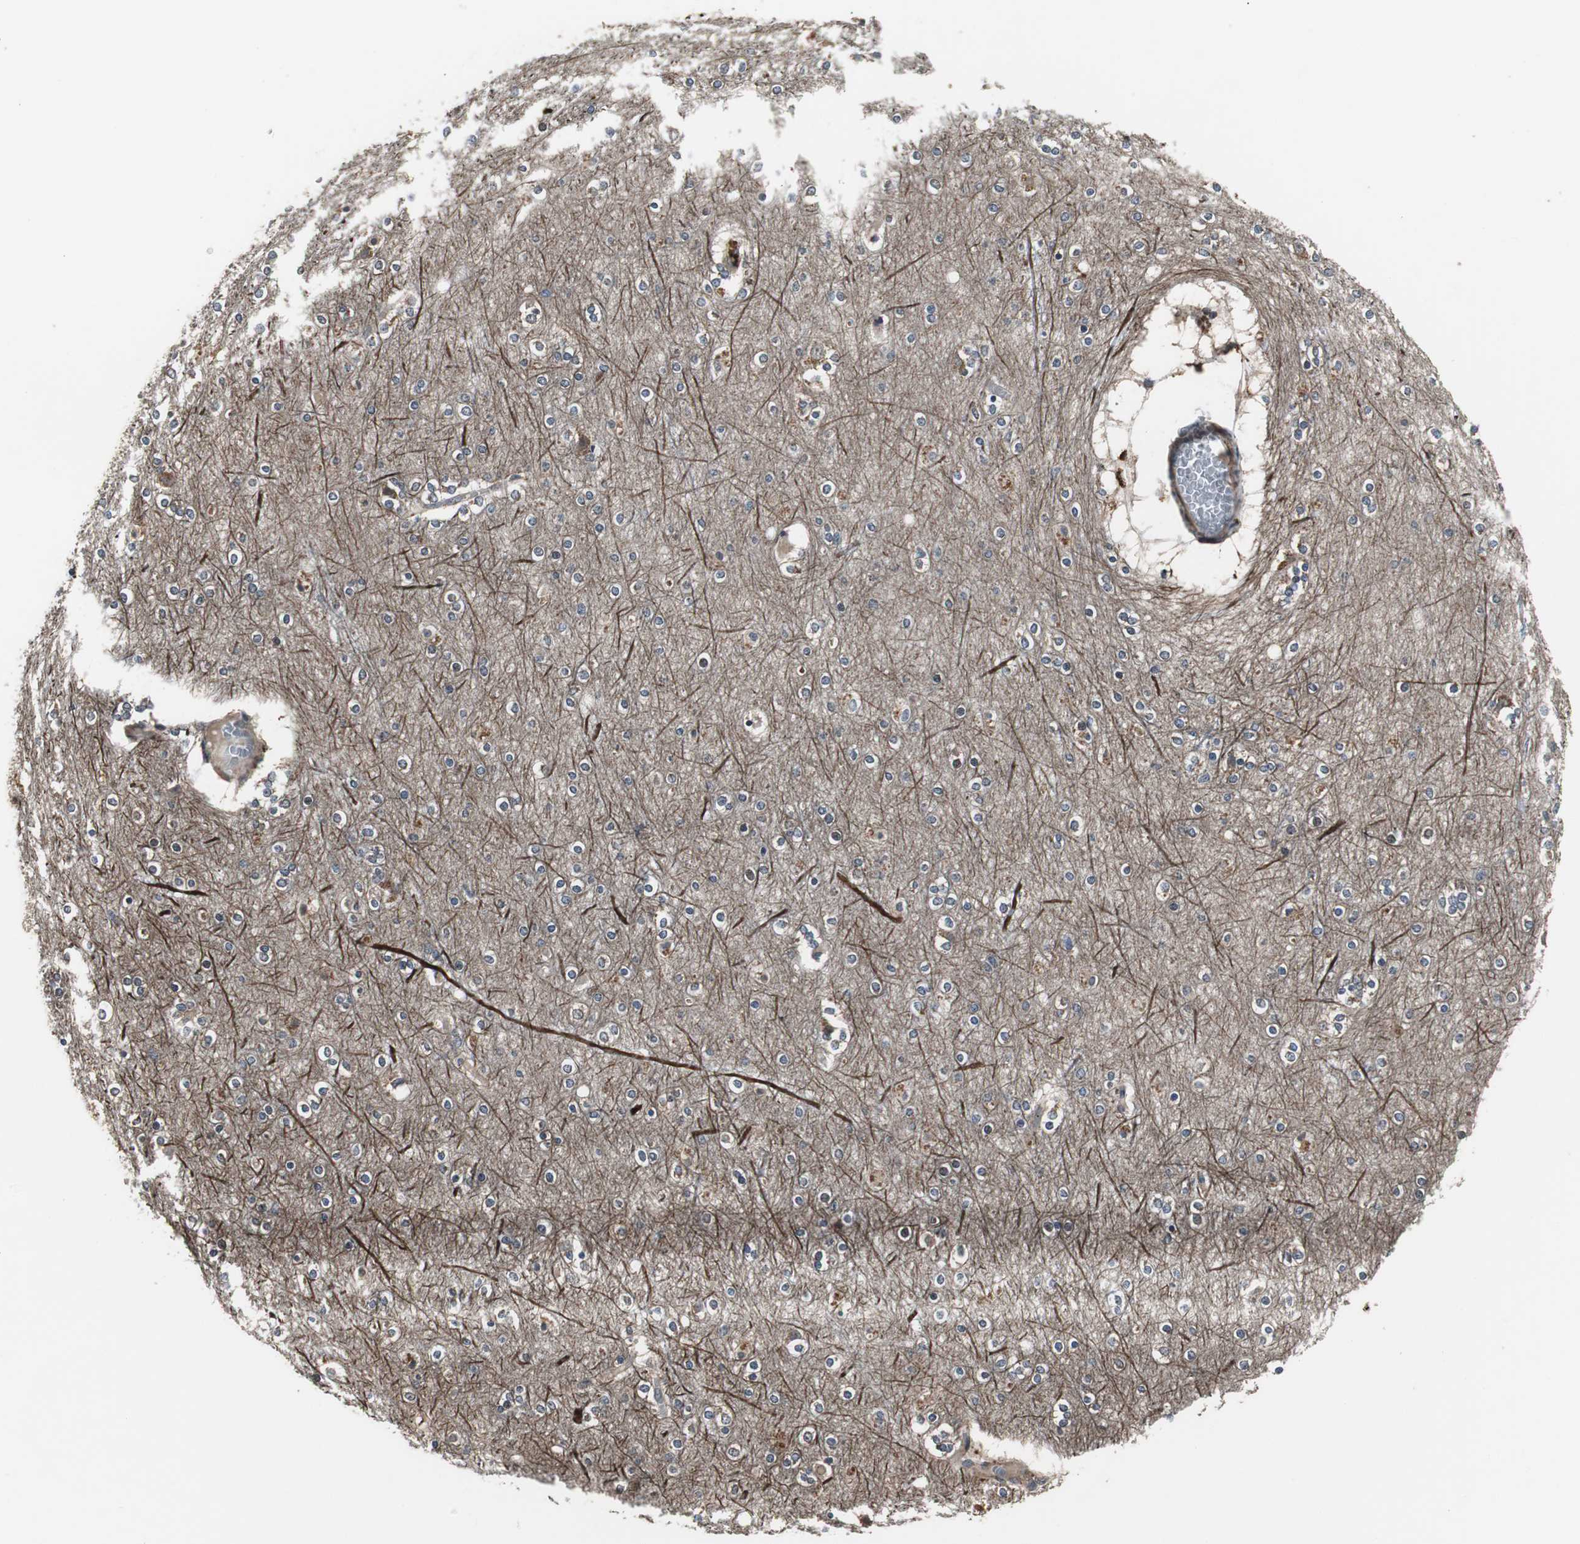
{"staining": {"intensity": "moderate", "quantity": "<25%", "location": "cytoplasmic/membranous"}, "tissue": "cerebral cortex", "cell_type": "Endothelial cells", "image_type": "normal", "snomed": [{"axis": "morphology", "description": "Normal tissue, NOS"}, {"axis": "topography", "description": "Cerebral cortex"}], "caption": "An image of cerebral cortex stained for a protein shows moderate cytoplasmic/membranous brown staining in endothelial cells.", "gene": "MRPL40", "patient": {"sex": "female", "age": 54}}